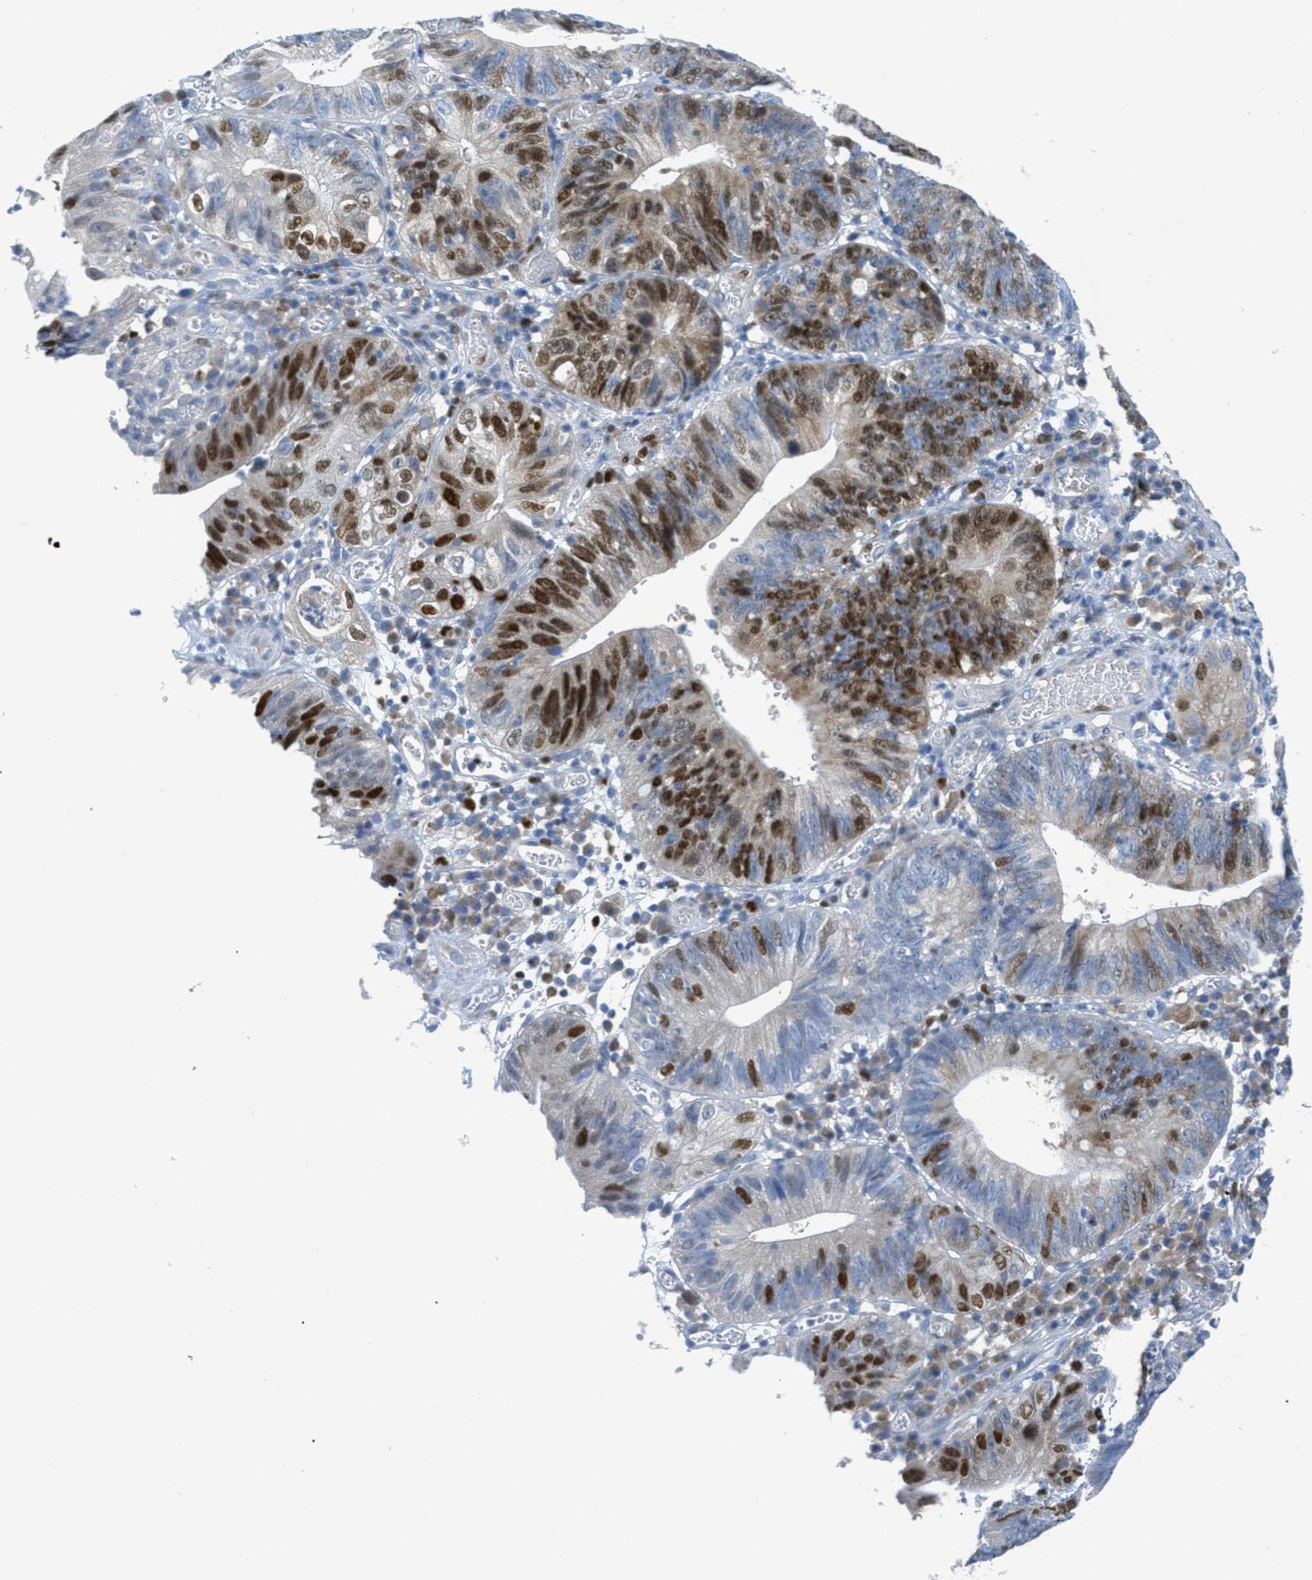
{"staining": {"intensity": "moderate", "quantity": ">75%", "location": "cytoplasmic/membranous,nuclear"}, "tissue": "stomach cancer", "cell_type": "Tumor cells", "image_type": "cancer", "snomed": [{"axis": "morphology", "description": "Adenocarcinoma, NOS"}, {"axis": "topography", "description": "Stomach"}], "caption": "An image showing moderate cytoplasmic/membranous and nuclear positivity in about >75% of tumor cells in adenocarcinoma (stomach), as visualized by brown immunohistochemical staining.", "gene": "ORC6", "patient": {"sex": "male", "age": 59}}